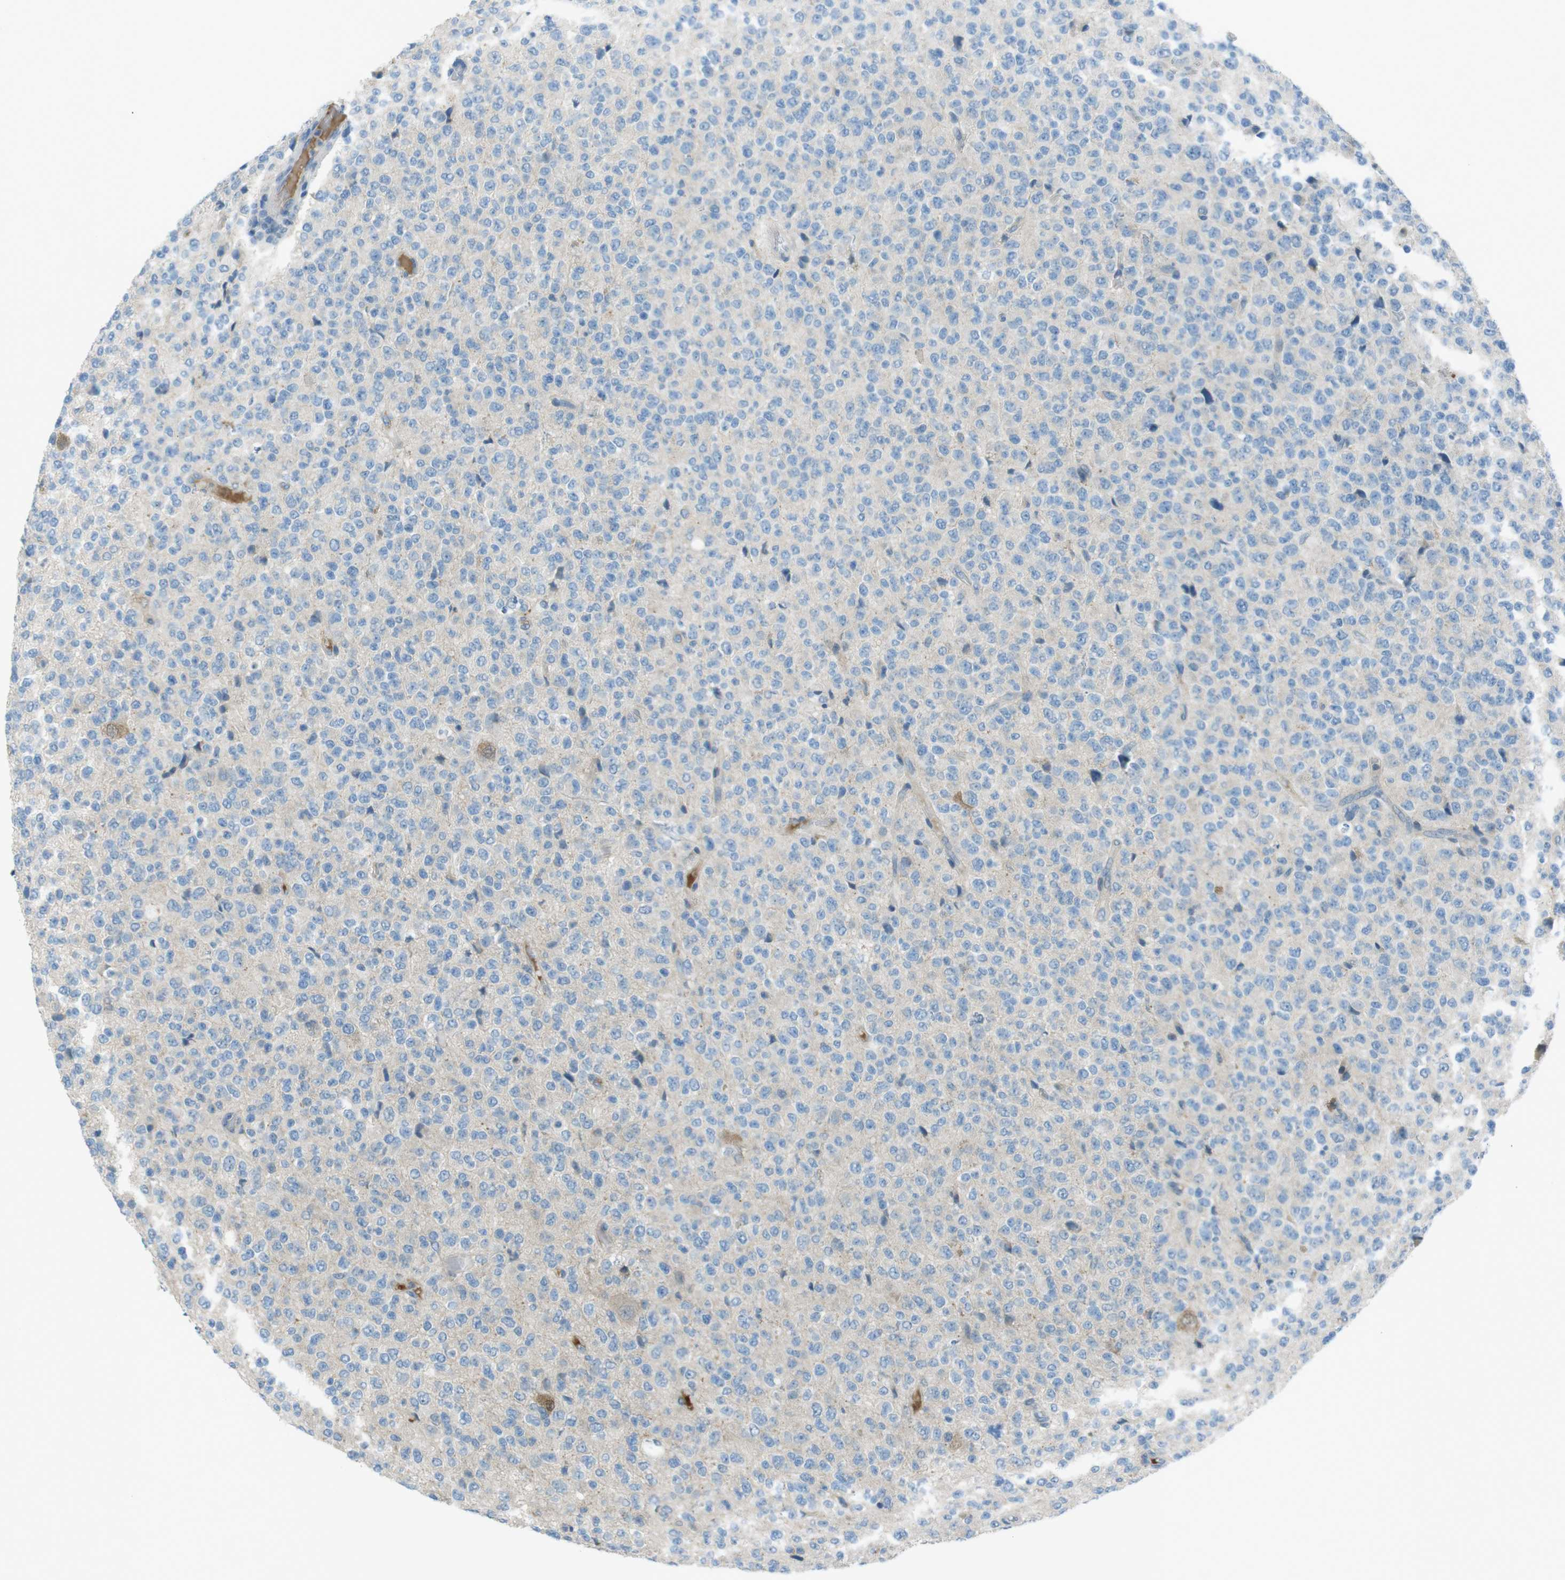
{"staining": {"intensity": "negative", "quantity": "none", "location": "none"}, "tissue": "glioma", "cell_type": "Tumor cells", "image_type": "cancer", "snomed": [{"axis": "morphology", "description": "Glioma, malignant, High grade"}, {"axis": "topography", "description": "pancreas cauda"}], "caption": "A high-resolution photomicrograph shows IHC staining of glioma, which reveals no significant staining in tumor cells.", "gene": "ZDHHC20", "patient": {"sex": "male", "age": 60}}